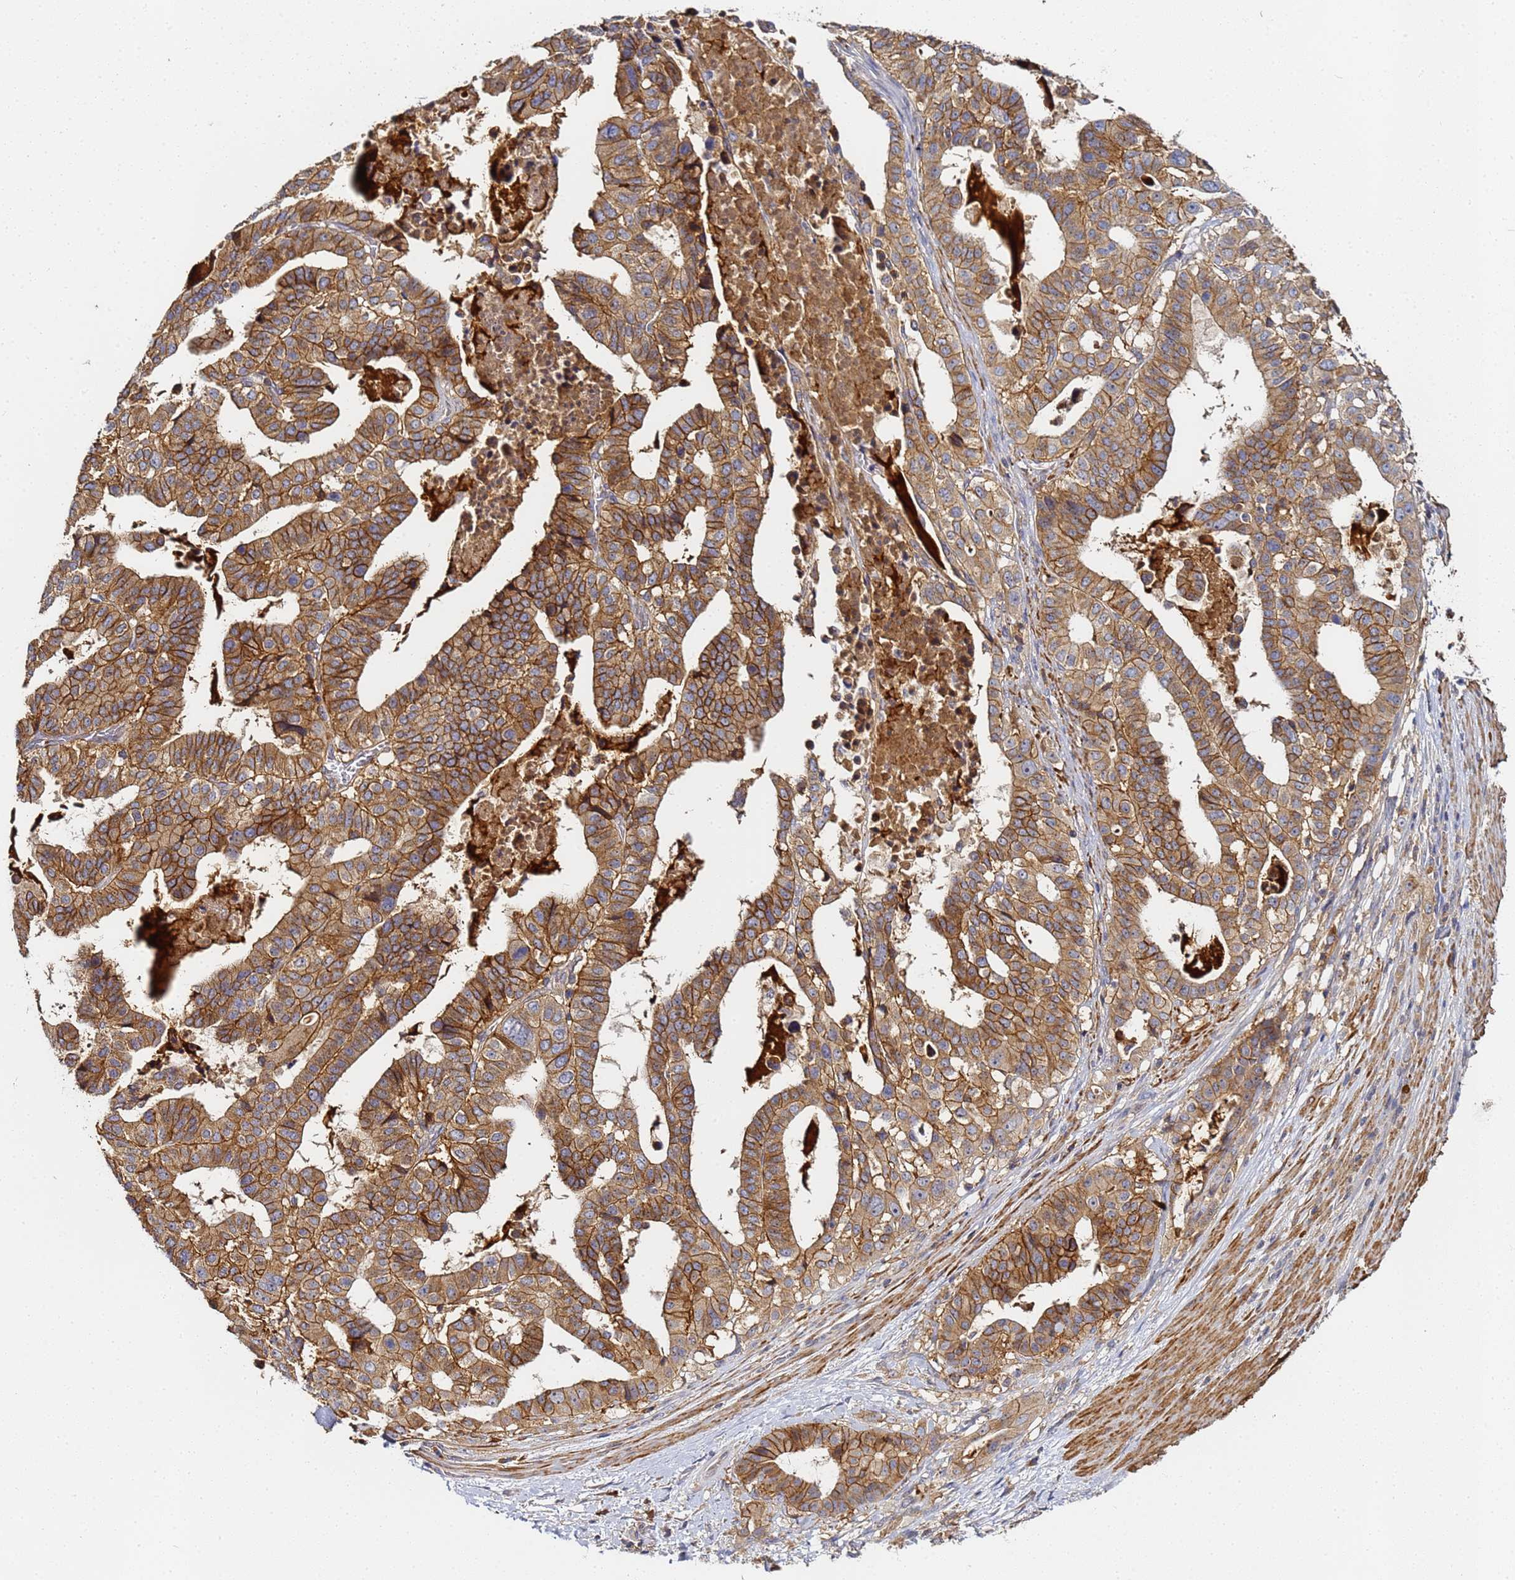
{"staining": {"intensity": "moderate", "quantity": ">75%", "location": "cytoplasmic/membranous"}, "tissue": "stomach cancer", "cell_type": "Tumor cells", "image_type": "cancer", "snomed": [{"axis": "morphology", "description": "Adenocarcinoma, NOS"}, {"axis": "topography", "description": "Stomach"}], "caption": "Immunohistochemistry staining of stomach cancer (adenocarcinoma), which displays medium levels of moderate cytoplasmic/membranous positivity in about >75% of tumor cells indicating moderate cytoplasmic/membranous protein positivity. The staining was performed using DAB (3,3'-diaminobenzidine) (brown) for protein detection and nuclei were counterstained in hematoxylin (blue).", "gene": "LRRC69", "patient": {"sex": "male", "age": 48}}